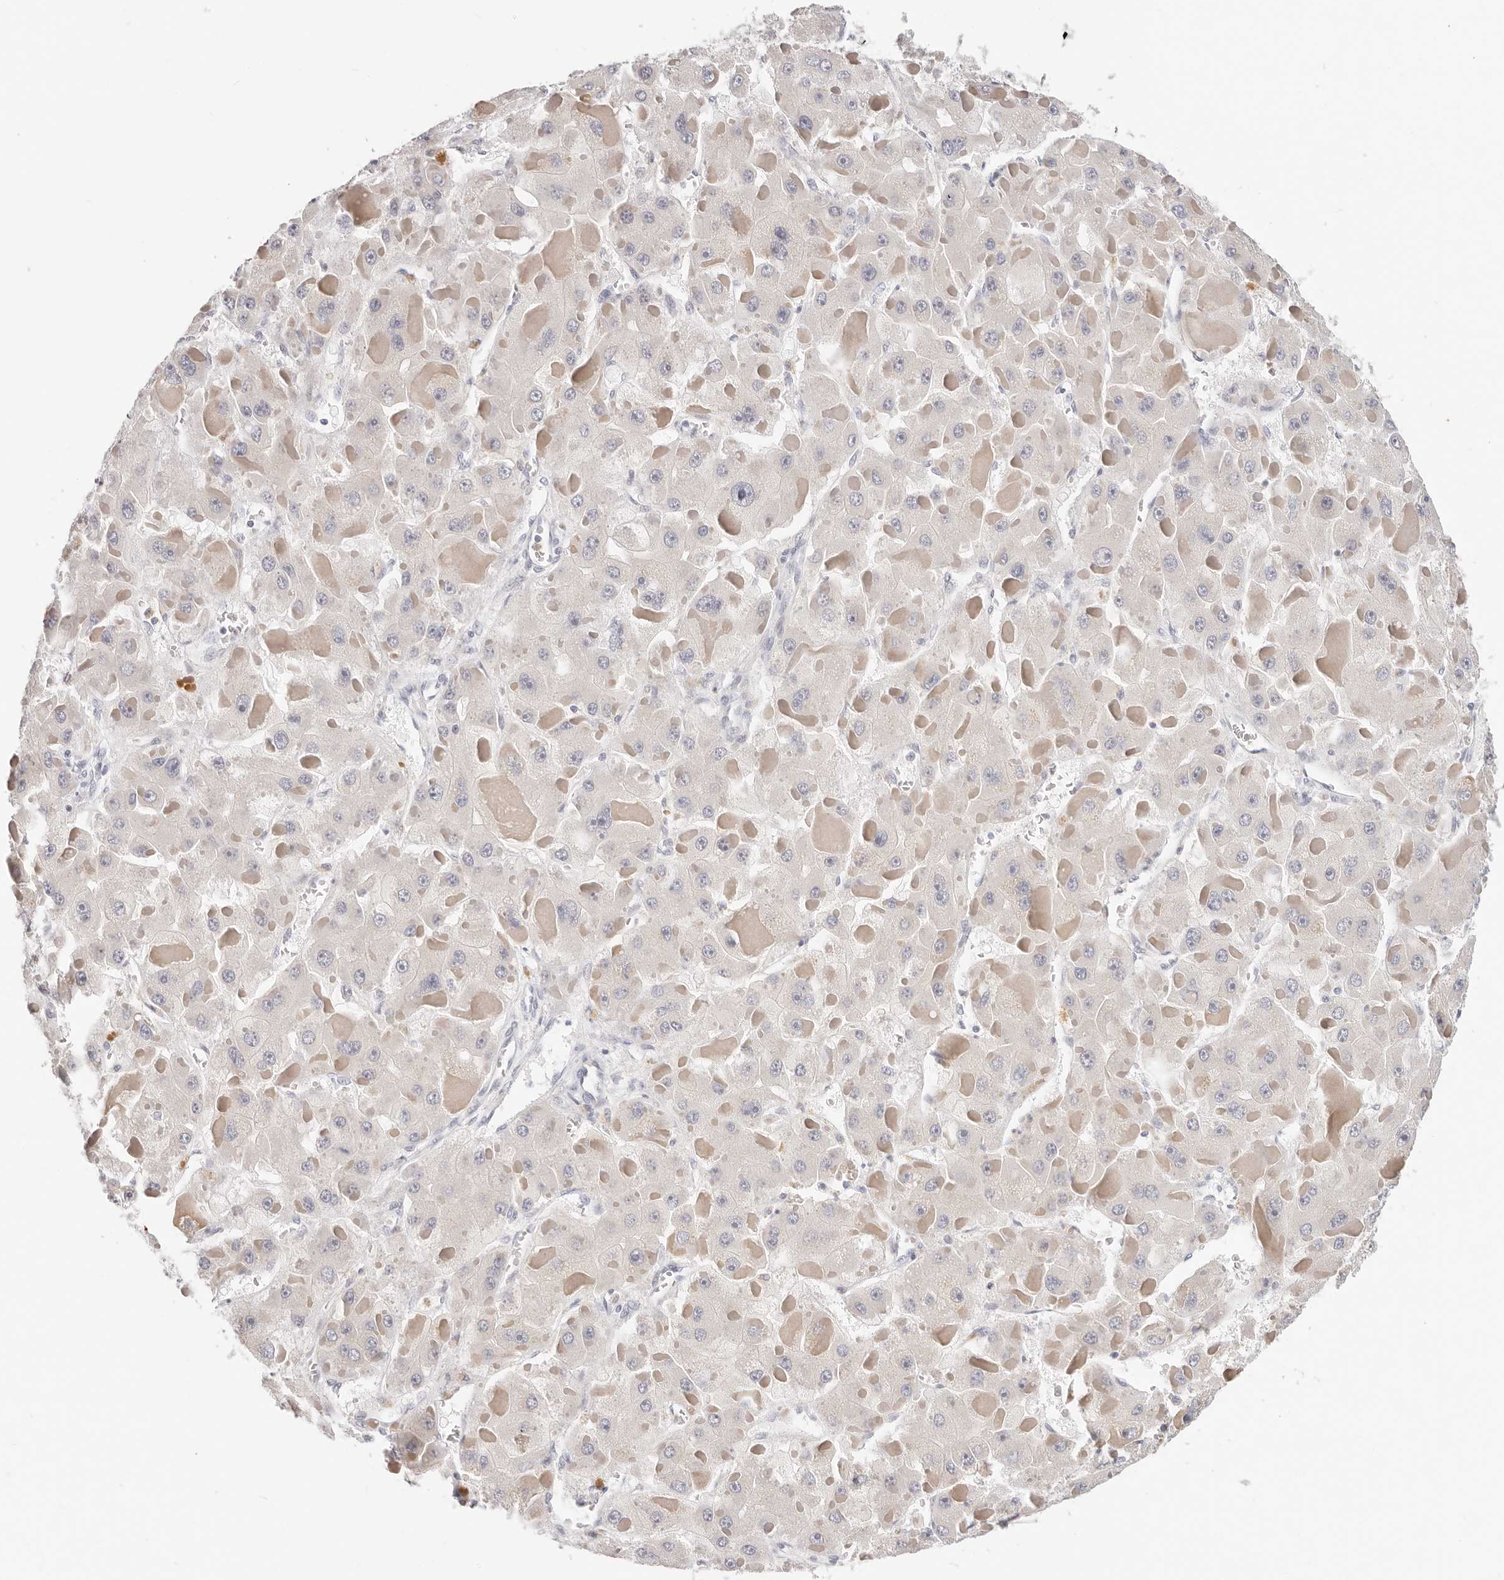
{"staining": {"intensity": "negative", "quantity": "none", "location": "none"}, "tissue": "liver cancer", "cell_type": "Tumor cells", "image_type": "cancer", "snomed": [{"axis": "morphology", "description": "Carcinoma, Hepatocellular, NOS"}, {"axis": "topography", "description": "Liver"}], "caption": "Immunohistochemical staining of human liver cancer (hepatocellular carcinoma) exhibits no significant expression in tumor cells.", "gene": "ASCL1", "patient": {"sex": "female", "age": 73}}